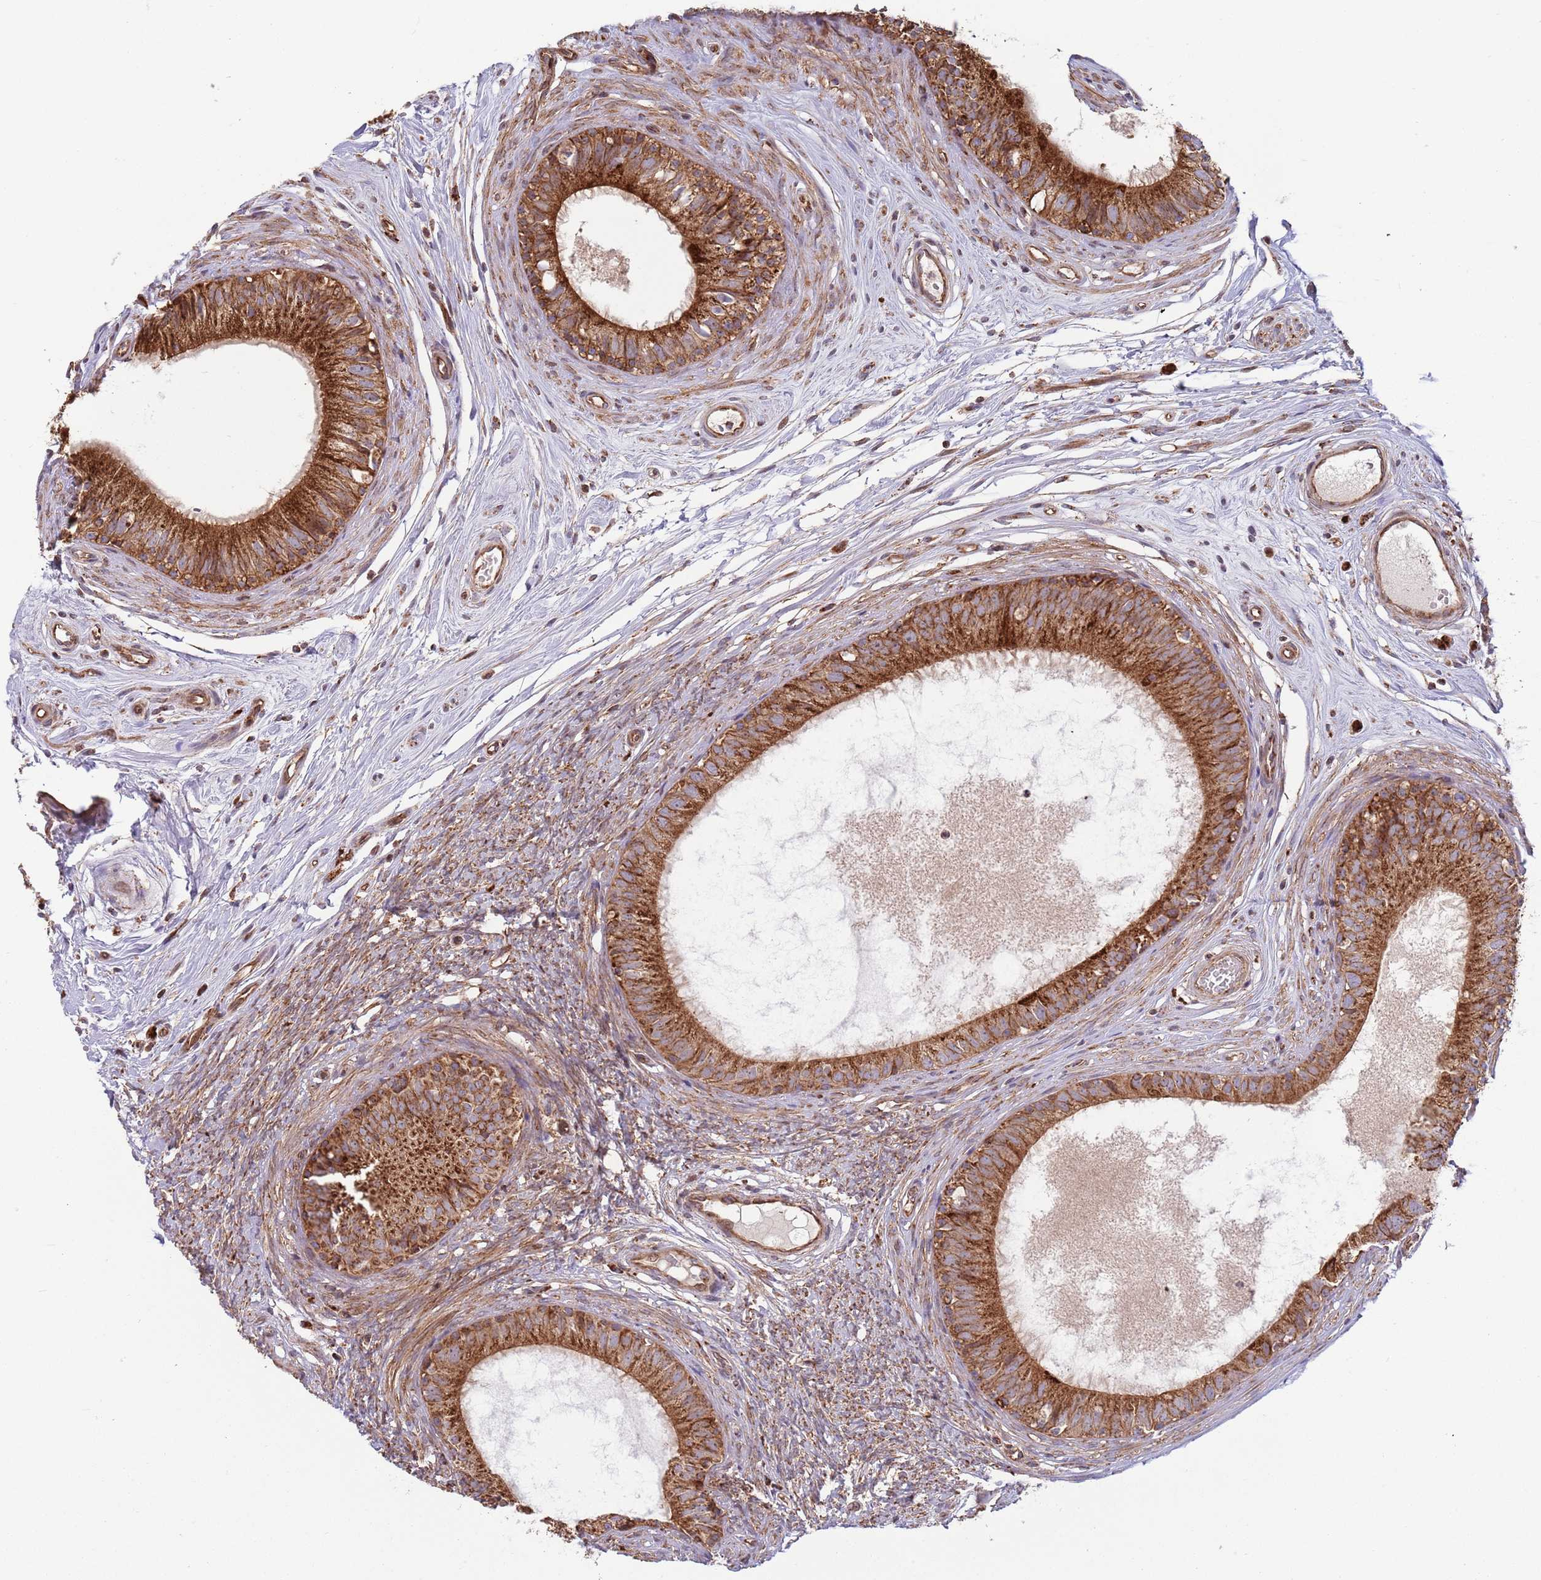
{"staining": {"intensity": "strong", "quantity": ">75%", "location": "cytoplasmic/membranous"}, "tissue": "epididymis", "cell_type": "Glandular cells", "image_type": "normal", "snomed": [{"axis": "morphology", "description": "Normal tissue, NOS"}, {"axis": "topography", "description": "Epididymis"}], "caption": "Protein expression analysis of benign human epididymis reveals strong cytoplasmic/membranous expression in about >75% of glandular cells. Immunohistochemistry (ihc) stains the protein of interest in brown and the nuclei are stained blue.", "gene": "ATP5PD", "patient": {"sex": "male", "age": 74}}